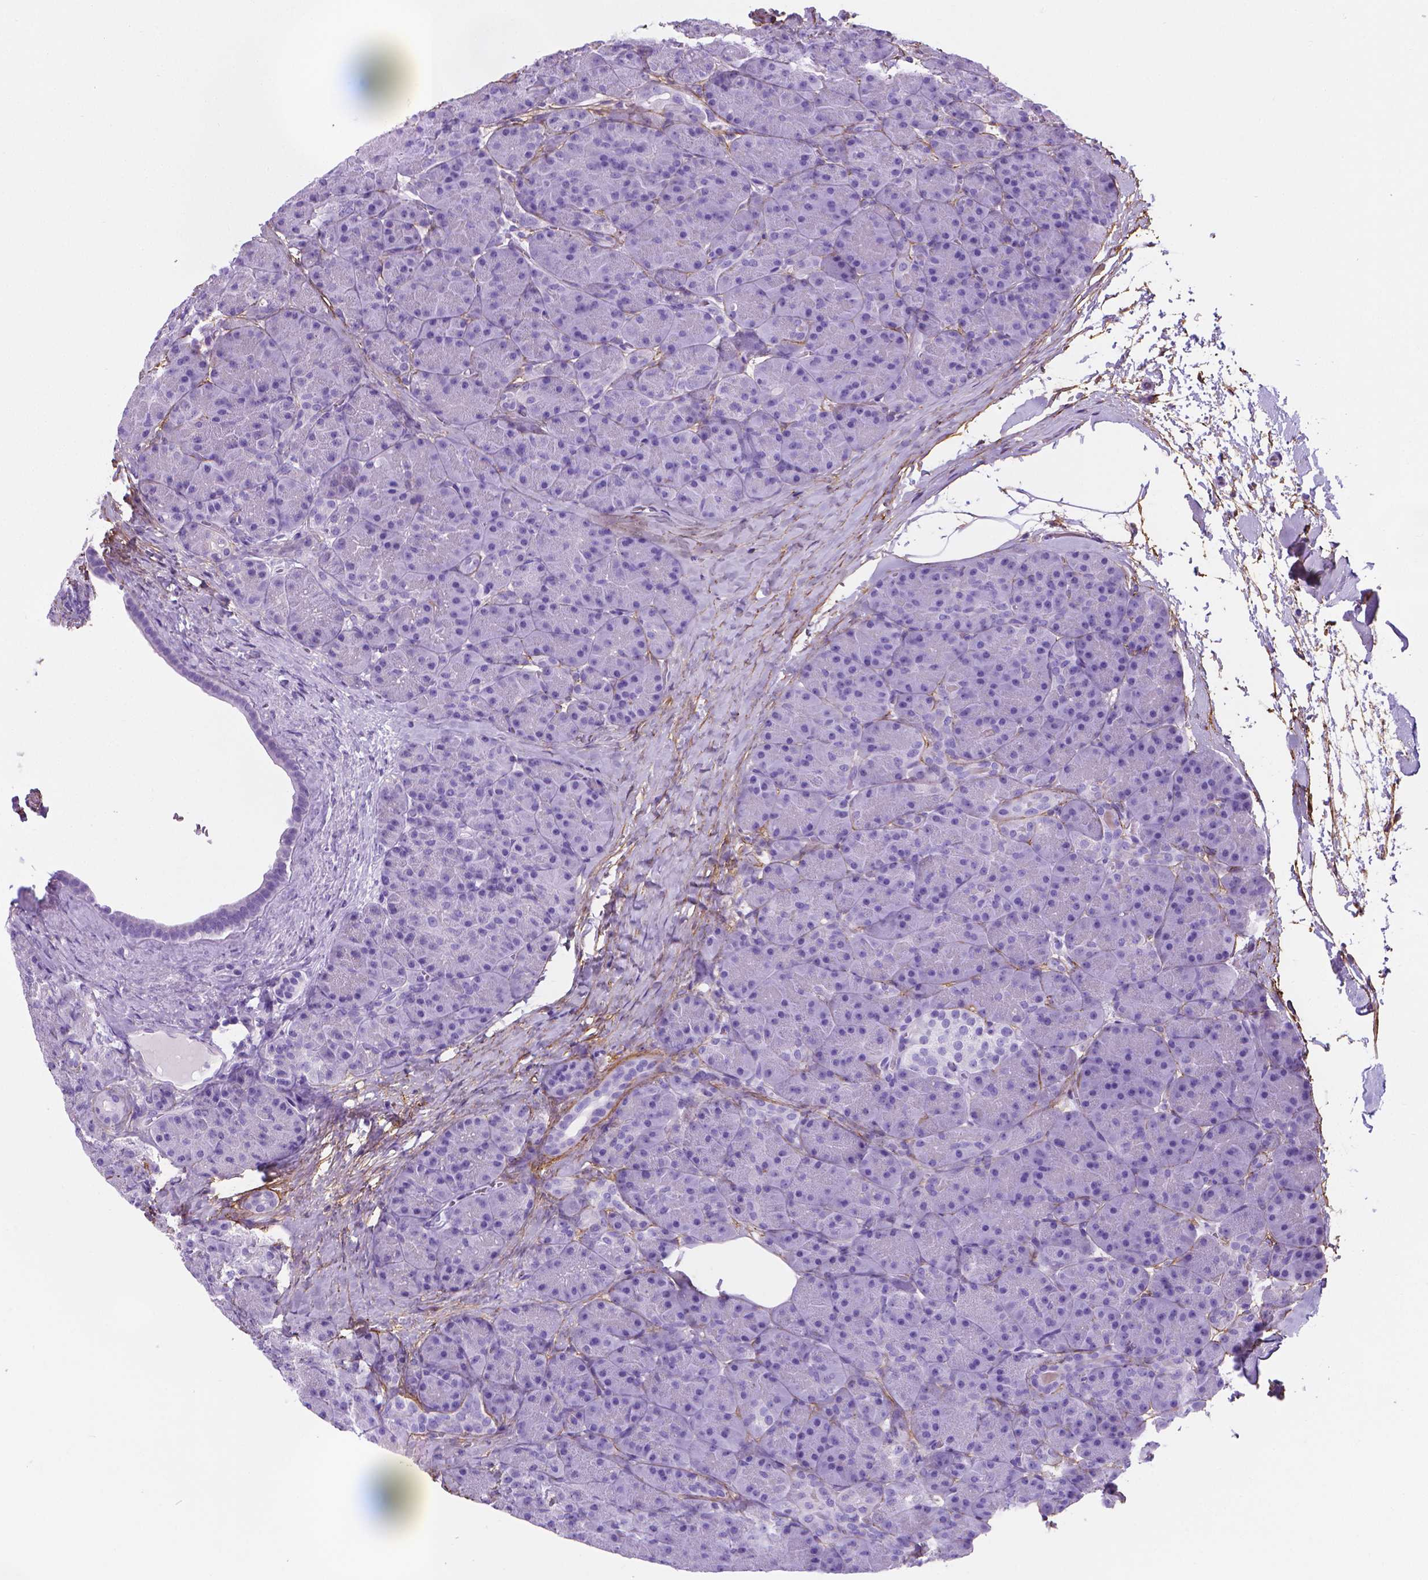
{"staining": {"intensity": "negative", "quantity": "none", "location": "none"}, "tissue": "pancreas", "cell_type": "Exocrine glandular cells", "image_type": "normal", "snomed": [{"axis": "morphology", "description": "Normal tissue, NOS"}, {"axis": "topography", "description": "Pancreas"}], "caption": "Pancreas stained for a protein using immunohistochemistry (IHC) reveals no positivity exocrine glandular cells.", "gene": "MFAP2", "patient": {"sex": "male", "age": 57}}